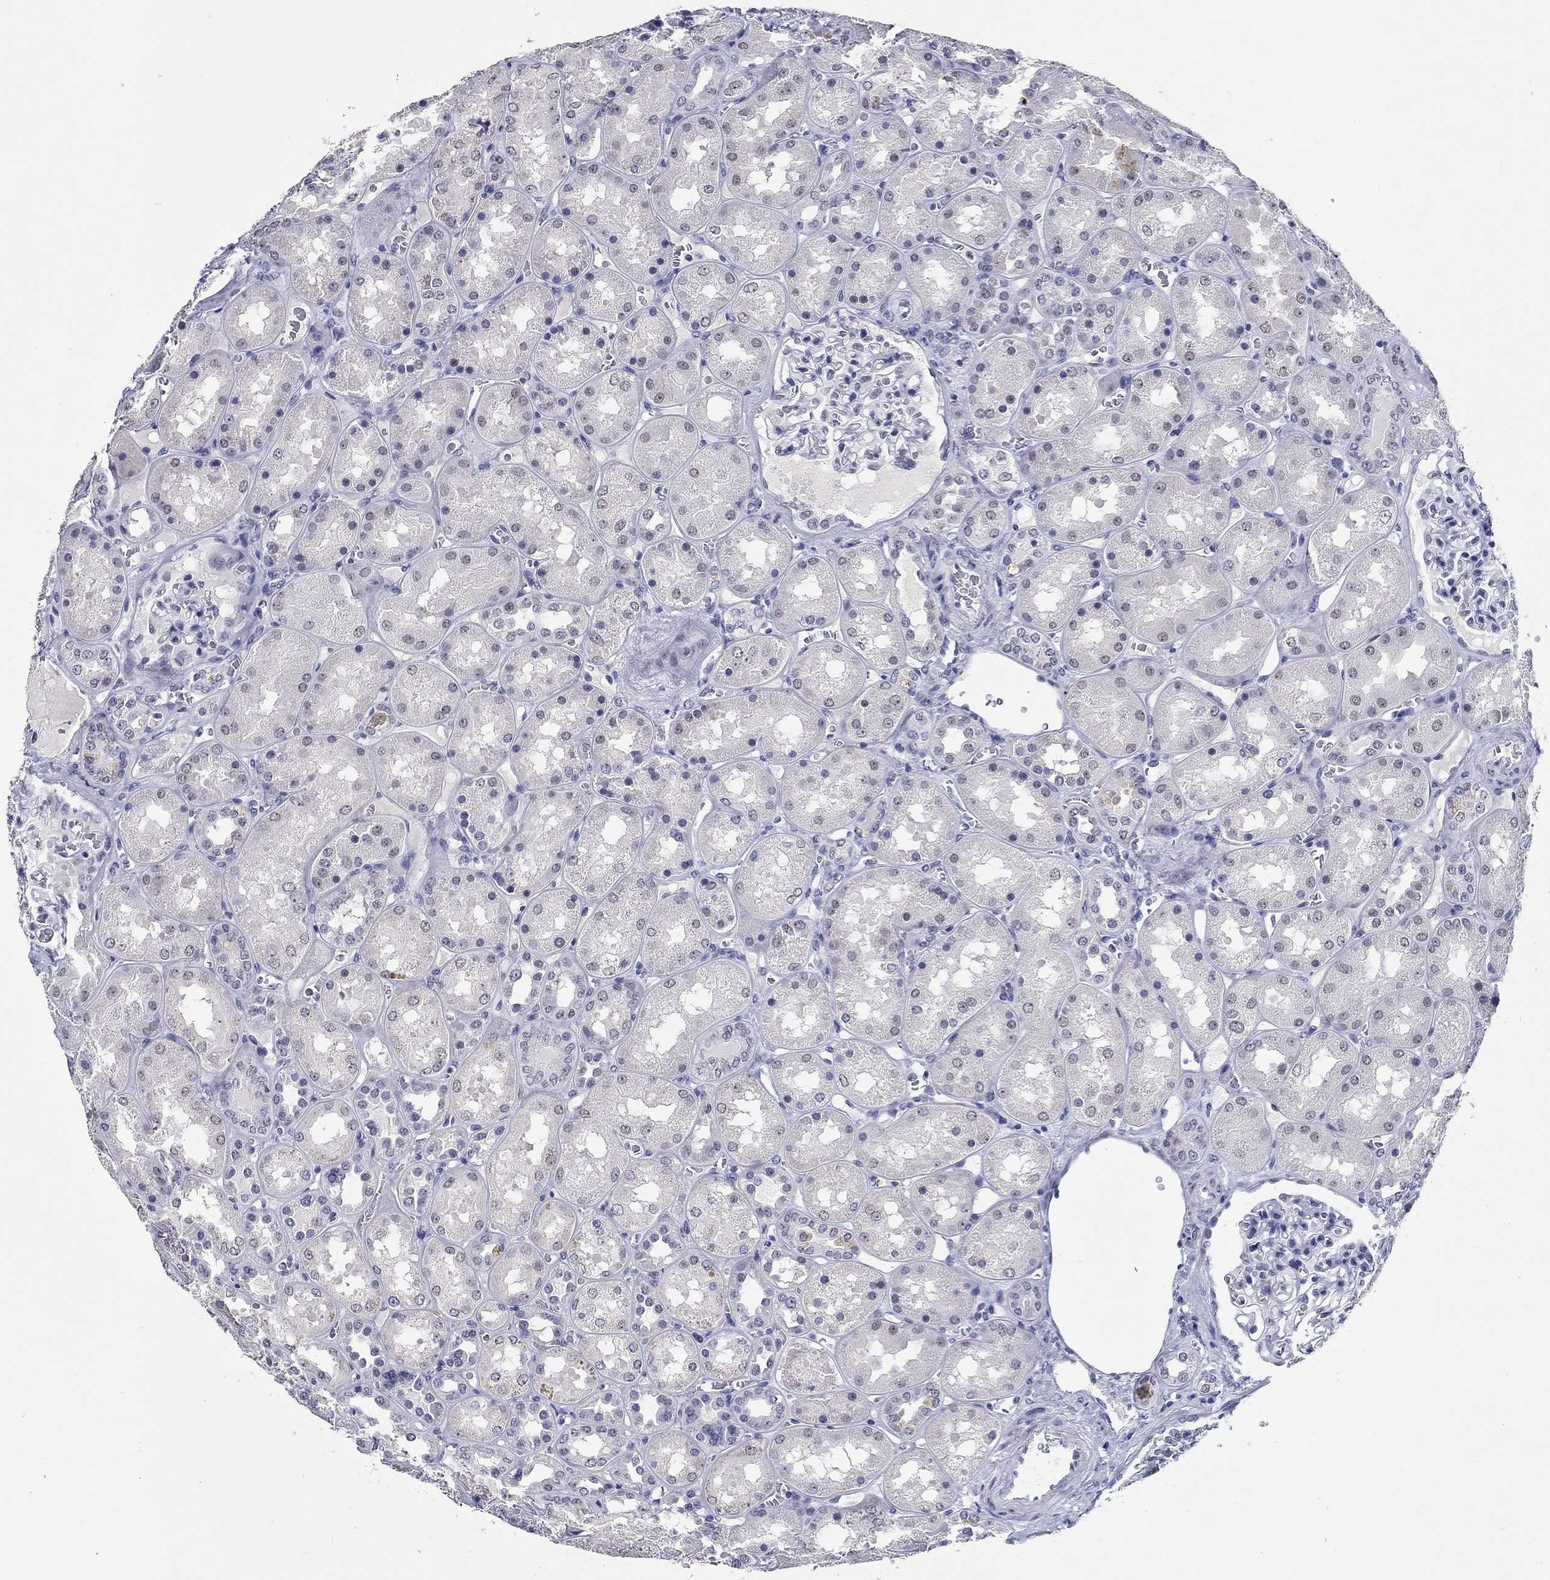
{"staining": {"intensity": "negative", "quantity": "none", "location": "none"}, "tissue": "kidney", "cell_type": "Cells in glomeruli", "image_type": "normal", "snomed": [{"axis": "morphology", "description": "Normal tissue, NOS"}, {"axis": "topography", "description": "Kidney"}], "caption": "DAB immunohistochemical staining of benign kidney displays no significant staining in cells in glomeruli.", "gene": "GRIN1", "patient": {"sex": "male", "age": 73}}